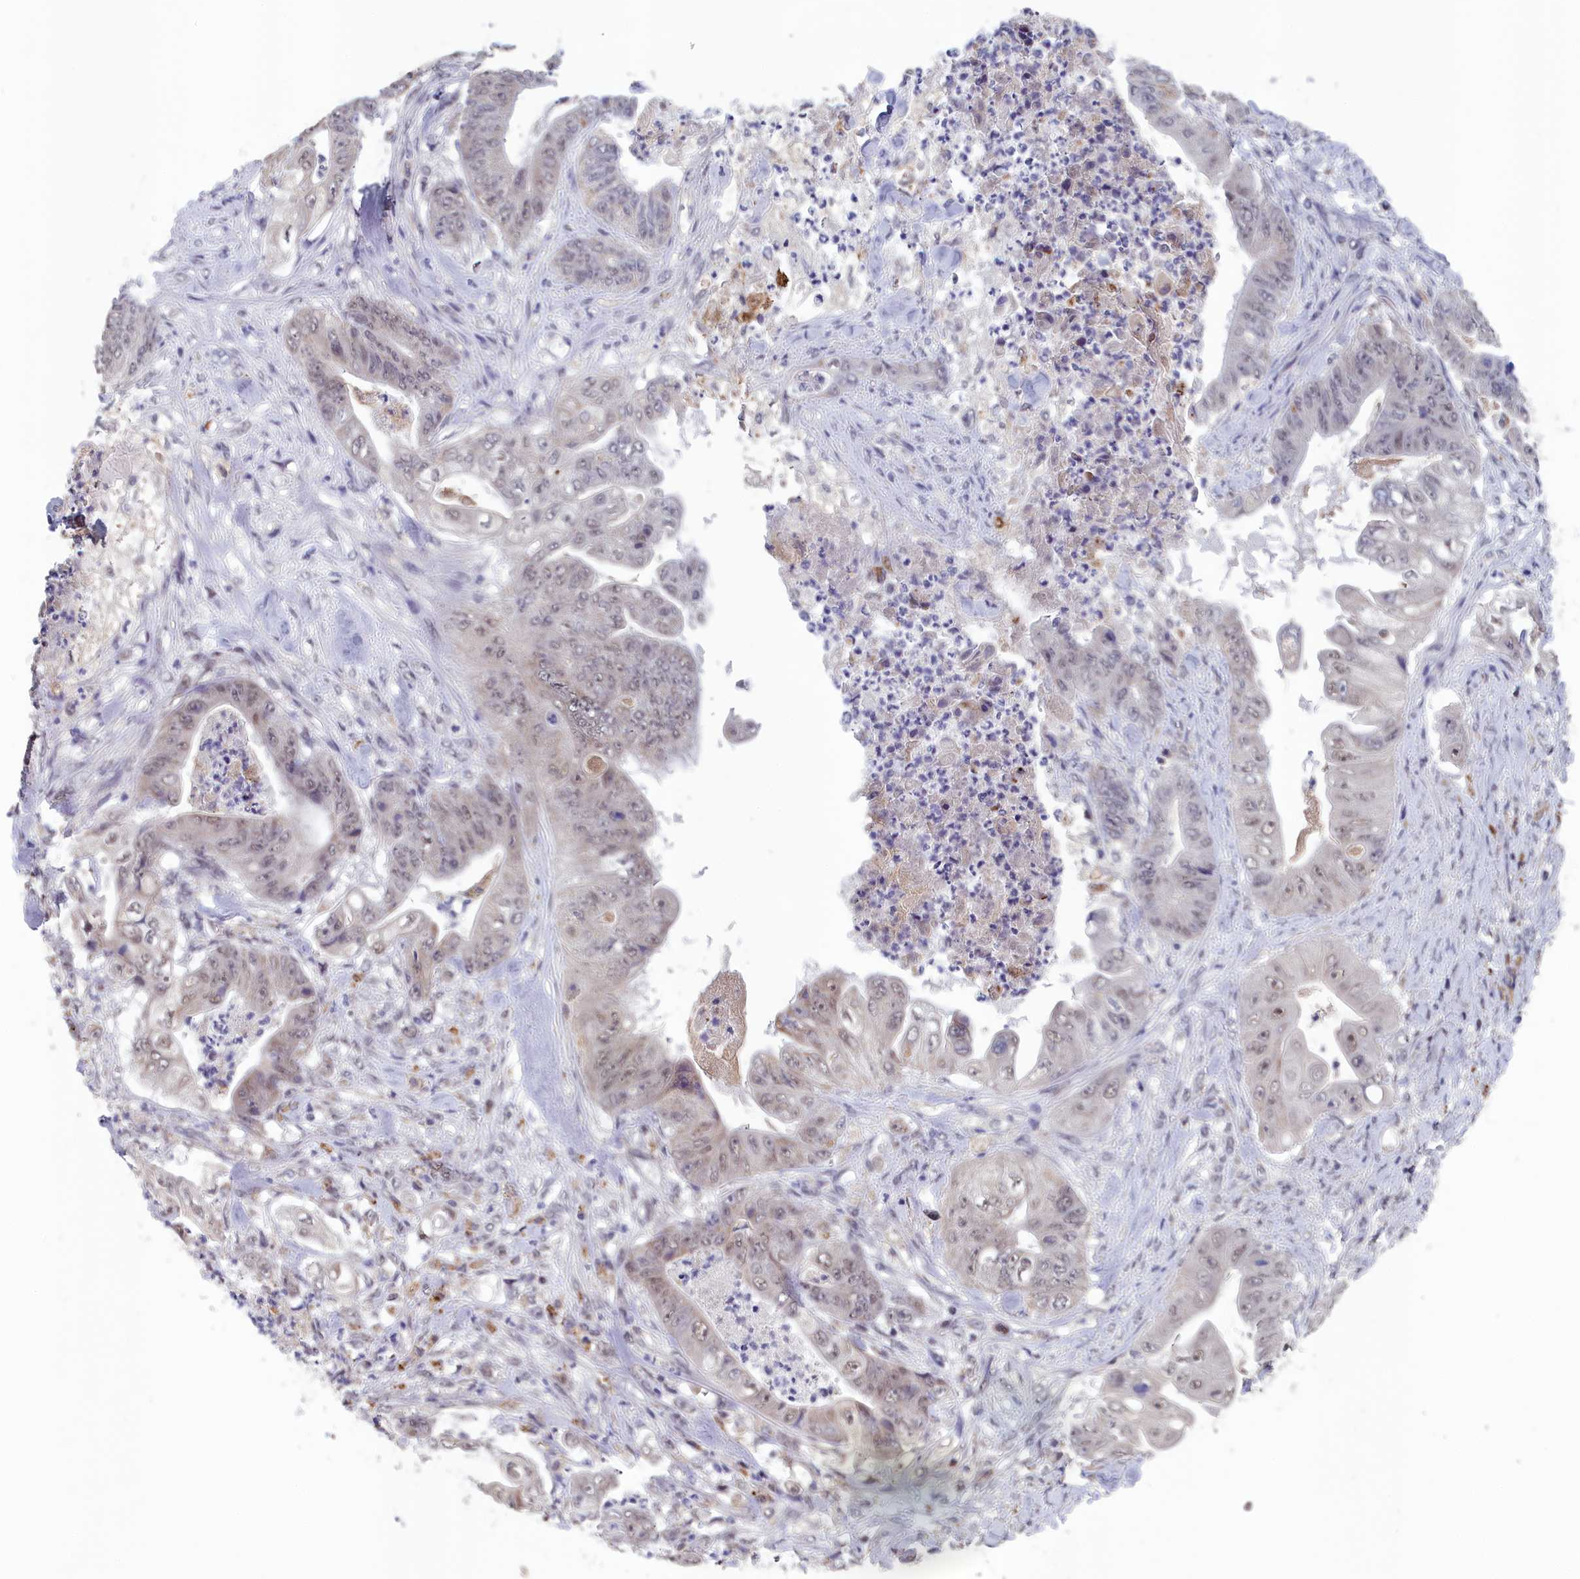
{"staining": {"intensity": "weak", "quantity": ">75%", "location": "nuclear"}, "tissue": "stomach cancer", "cell_type": "Tumor cells", "image_type": "cancer", "snomed": [{"axis": "morphology", "description": "Adenocarcinoma, NOS"}, {"axis": "topography", "description": "Stomach"}], "caption": "This is an image of IHC staining of adenocarcinoma (stomach), which shows weak positivity in the nuclear of tumor cells.", "gene": "MT-CO3", "patient": {"sex": "female", "age": 73}}